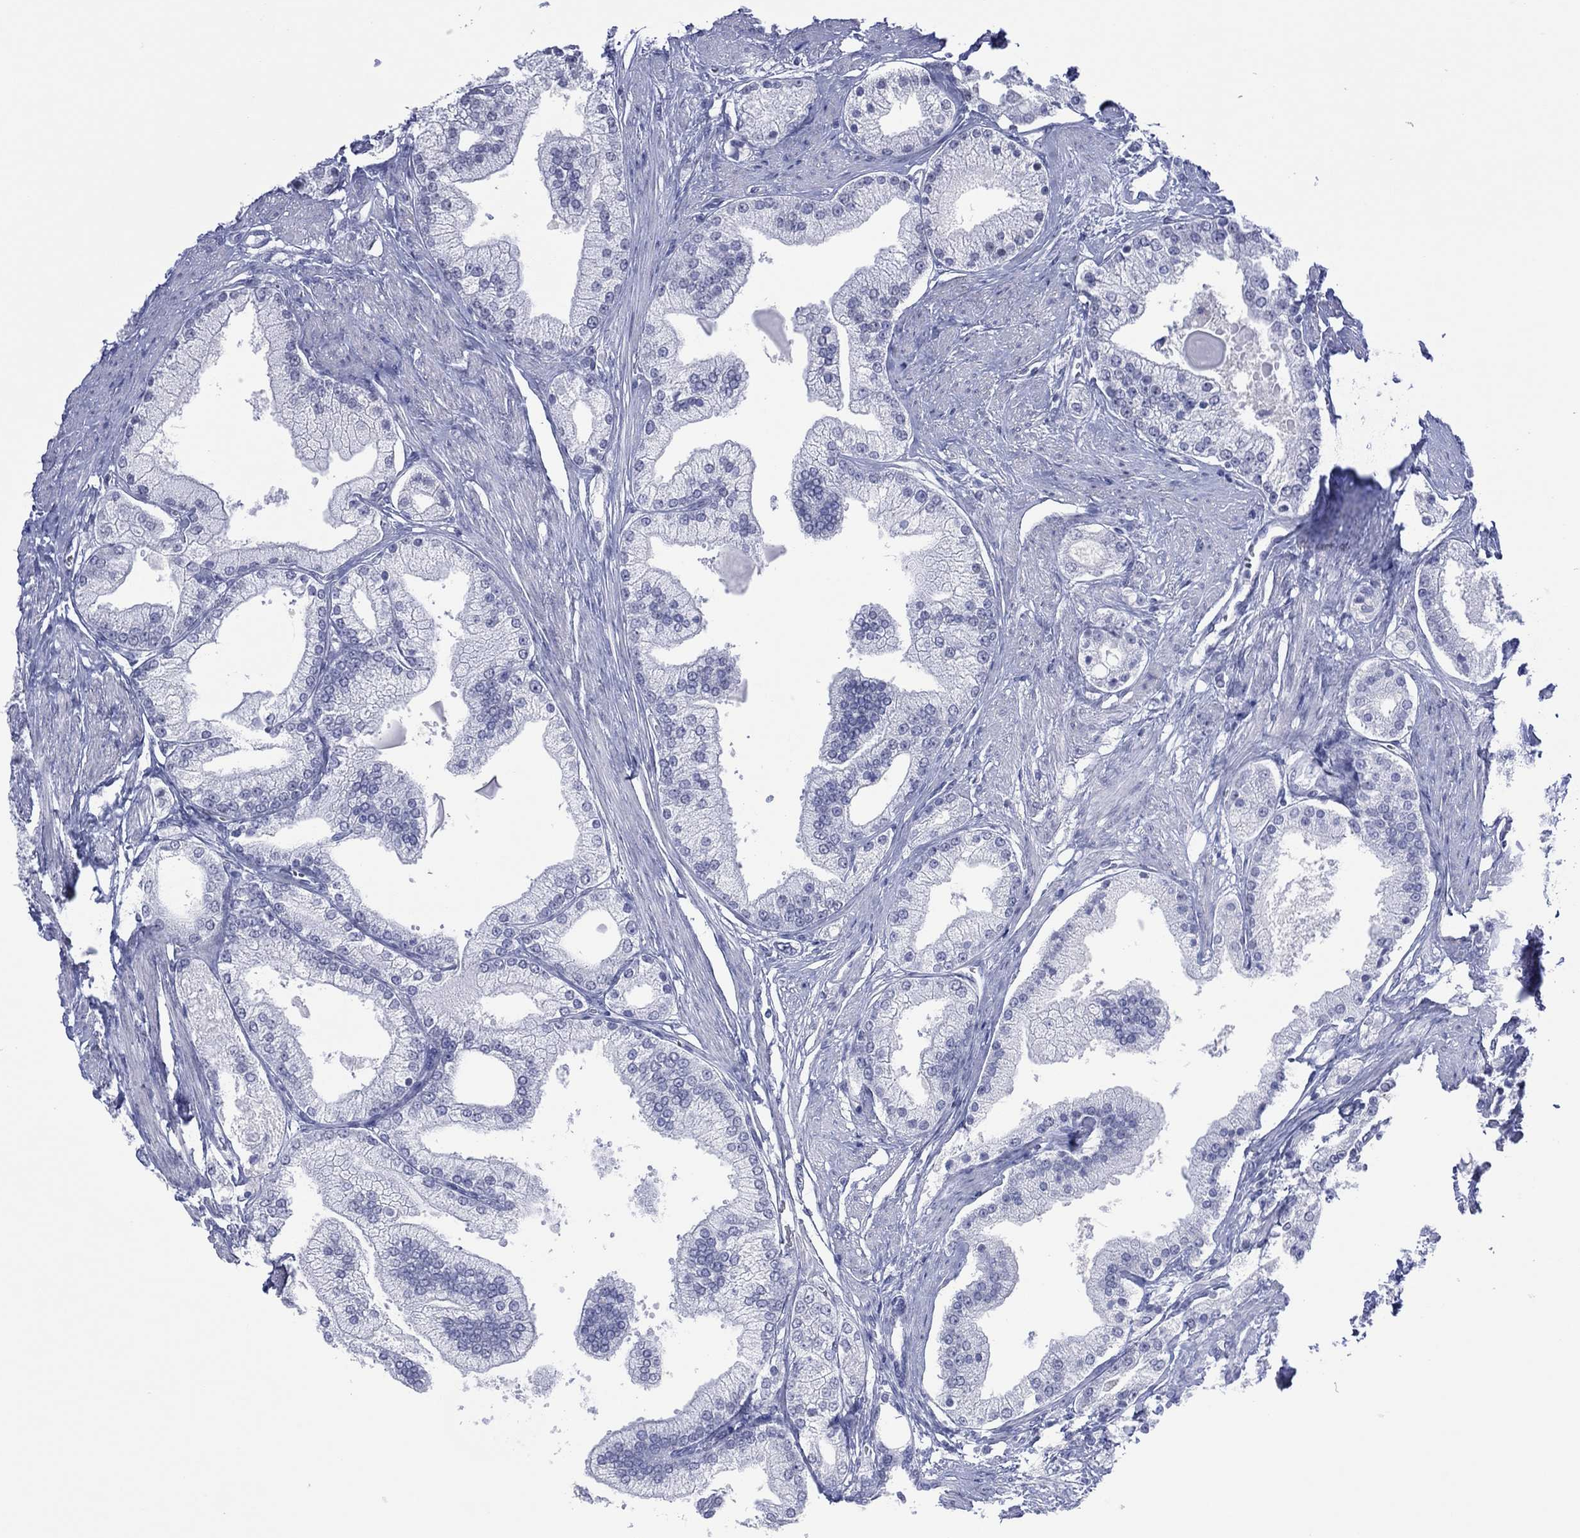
{"staining": {"intensity": "negative", "quantity": "none", "location": "none"}, "tissue": "prostate cancer", "cell_type": "Tumor cells", "image_type": "cancer", "snomed": [{"axis": "morphology", "description": "Adenocarcinoma, NOS"}, {"axis": "topography", "description": "Prostate and seminal vesicle, NOS"}, {"axis": "topography", "description": "Prostate"}], "caption": "This is an immunohistochemistry micrograph of human prostate cancer. There is no staining in tumor cells.", "gene": "UTF1", "patient": {"sex": "male", "age": 67}}